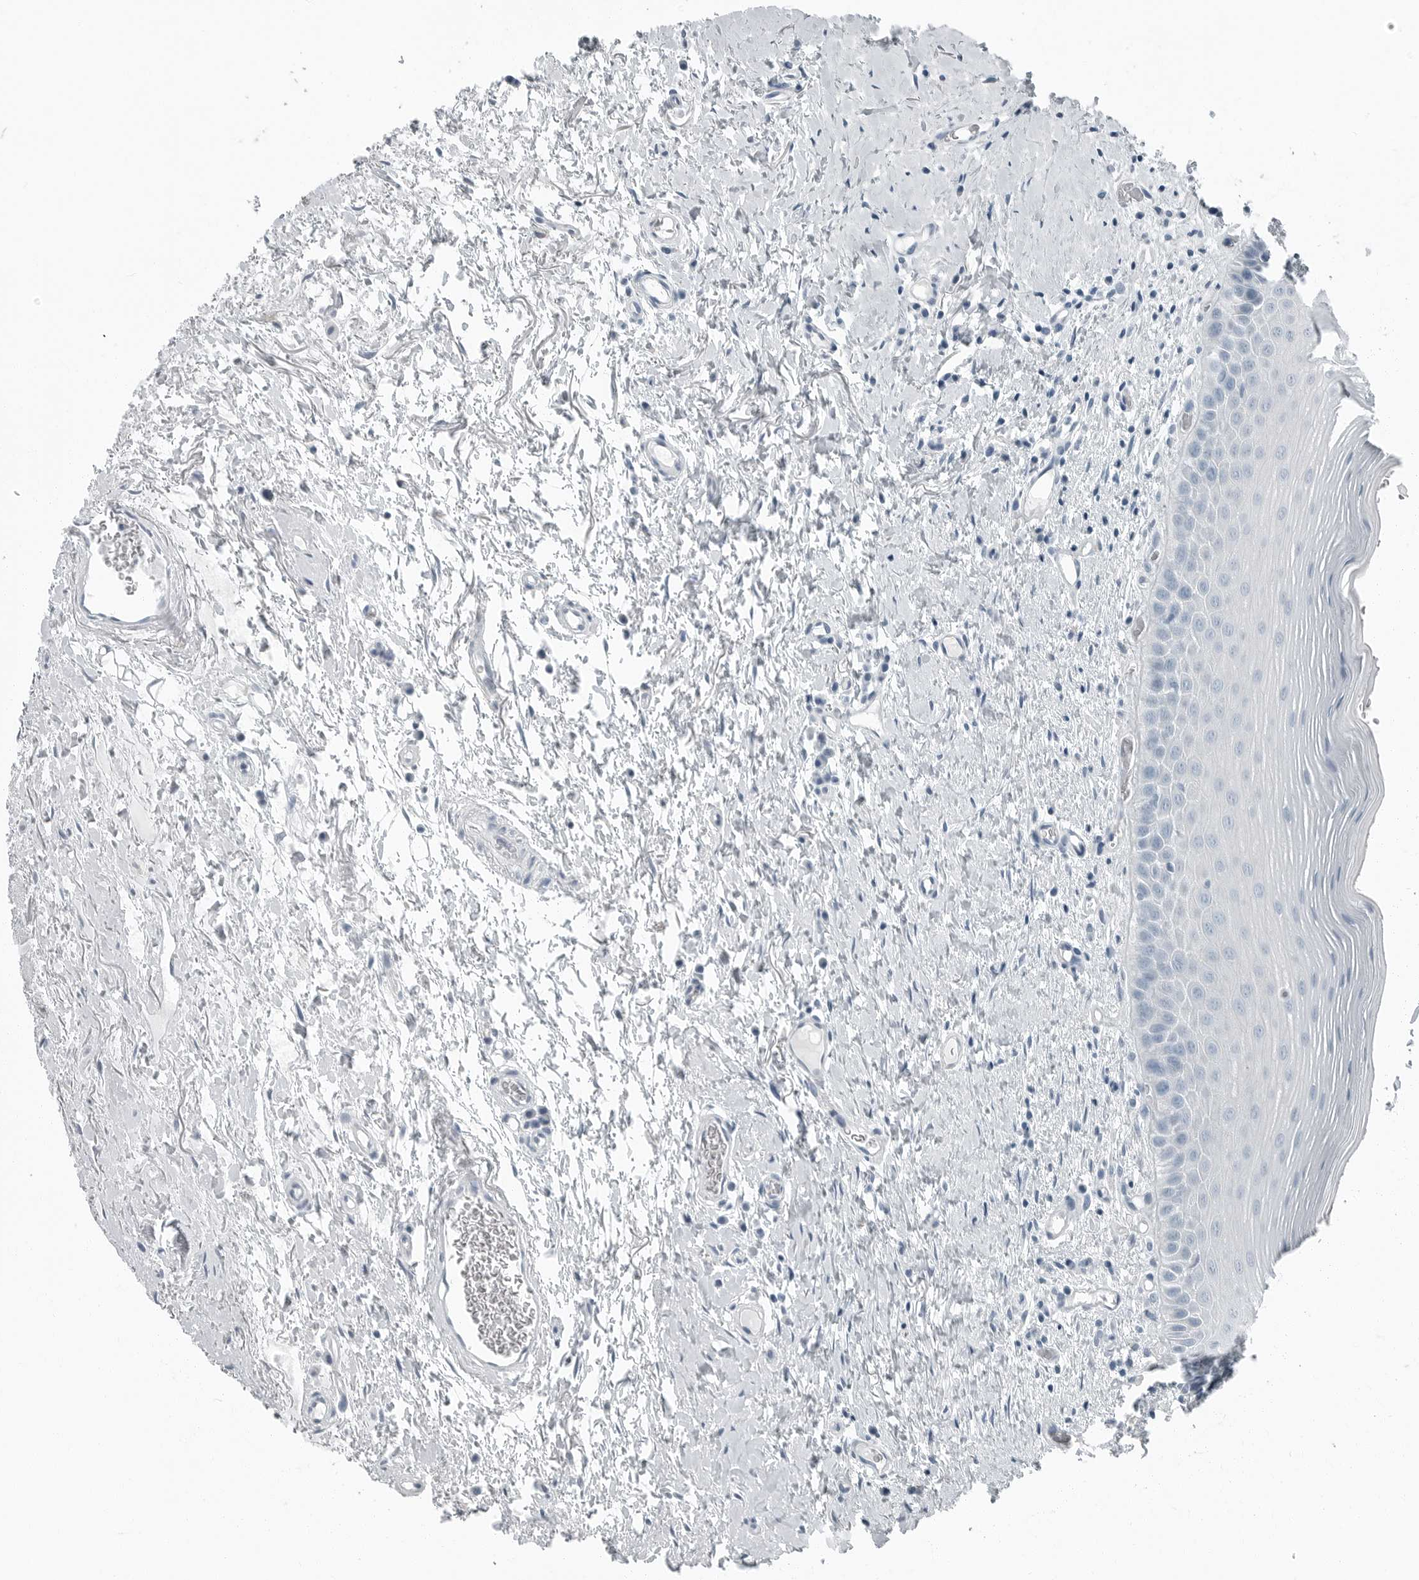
{"staining": {"intensity": "negative", "quantity": "none", "location": "none"}, "tissue": "oral mucosa", "cell_type": "Squamous epithelial cells", "image_type": "normal", "snomed": [{"axis": "morphology", "description": "Normal tissue, NOS"}, {"axis": "topography", "description": "Oral tissue"}], "caption": "Immunohistochemistry micrograph of normal human oral mucosa stained for a protein (brown), which shows no staining in squamous epithelial cells.", "gene": "ZPBP2", "patient": {"sex": "male", "age": 82}}